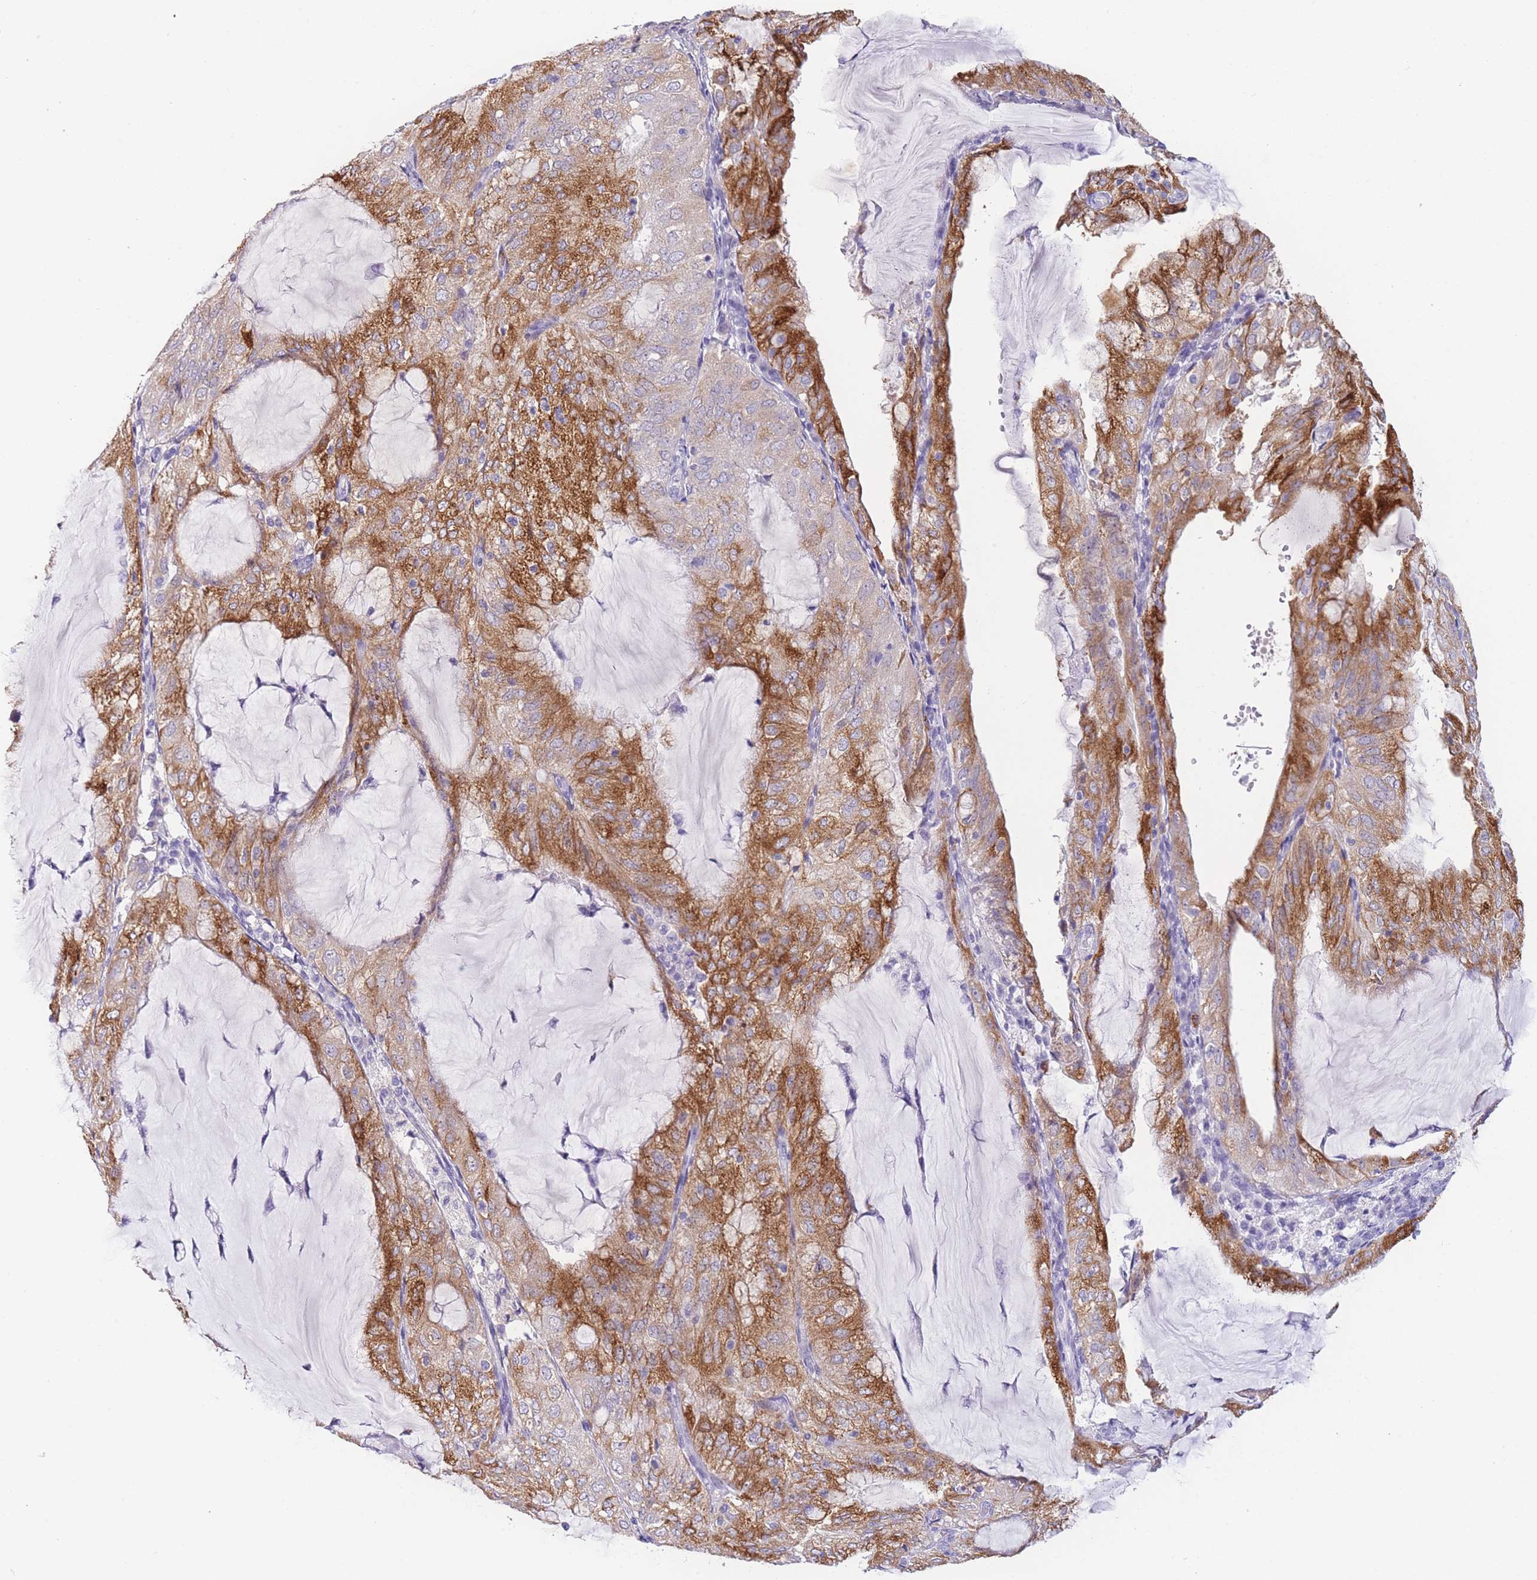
{"staining": {"intensity": "moderate", "quantity": "25%-75%", "location": "cytoplasmic/membranous"}, "tissue": "endometrial cancer", "cell_type": "Tumor cells", "image_type": "cancer", "snomed": [{"axis": "morphology", "description": "Adenocarcinoma, NOS"}, {"axis": "topography", "description": "Endometrium"}], "caption": "Adenocarcinoma (endometrial) tissue displays moderate cytoplasmic/membranous positivity in about 25%-75% of tumor cells, visualized by immunohistochemistry. Using DAB (3,3'-diaminobenzidine) (brown) and hematoxylin (blue) stains, captured at high magnification using brightfield microscopy.", "gene": "ZNF627", "patient": {"sex": "female", "age": 81}}